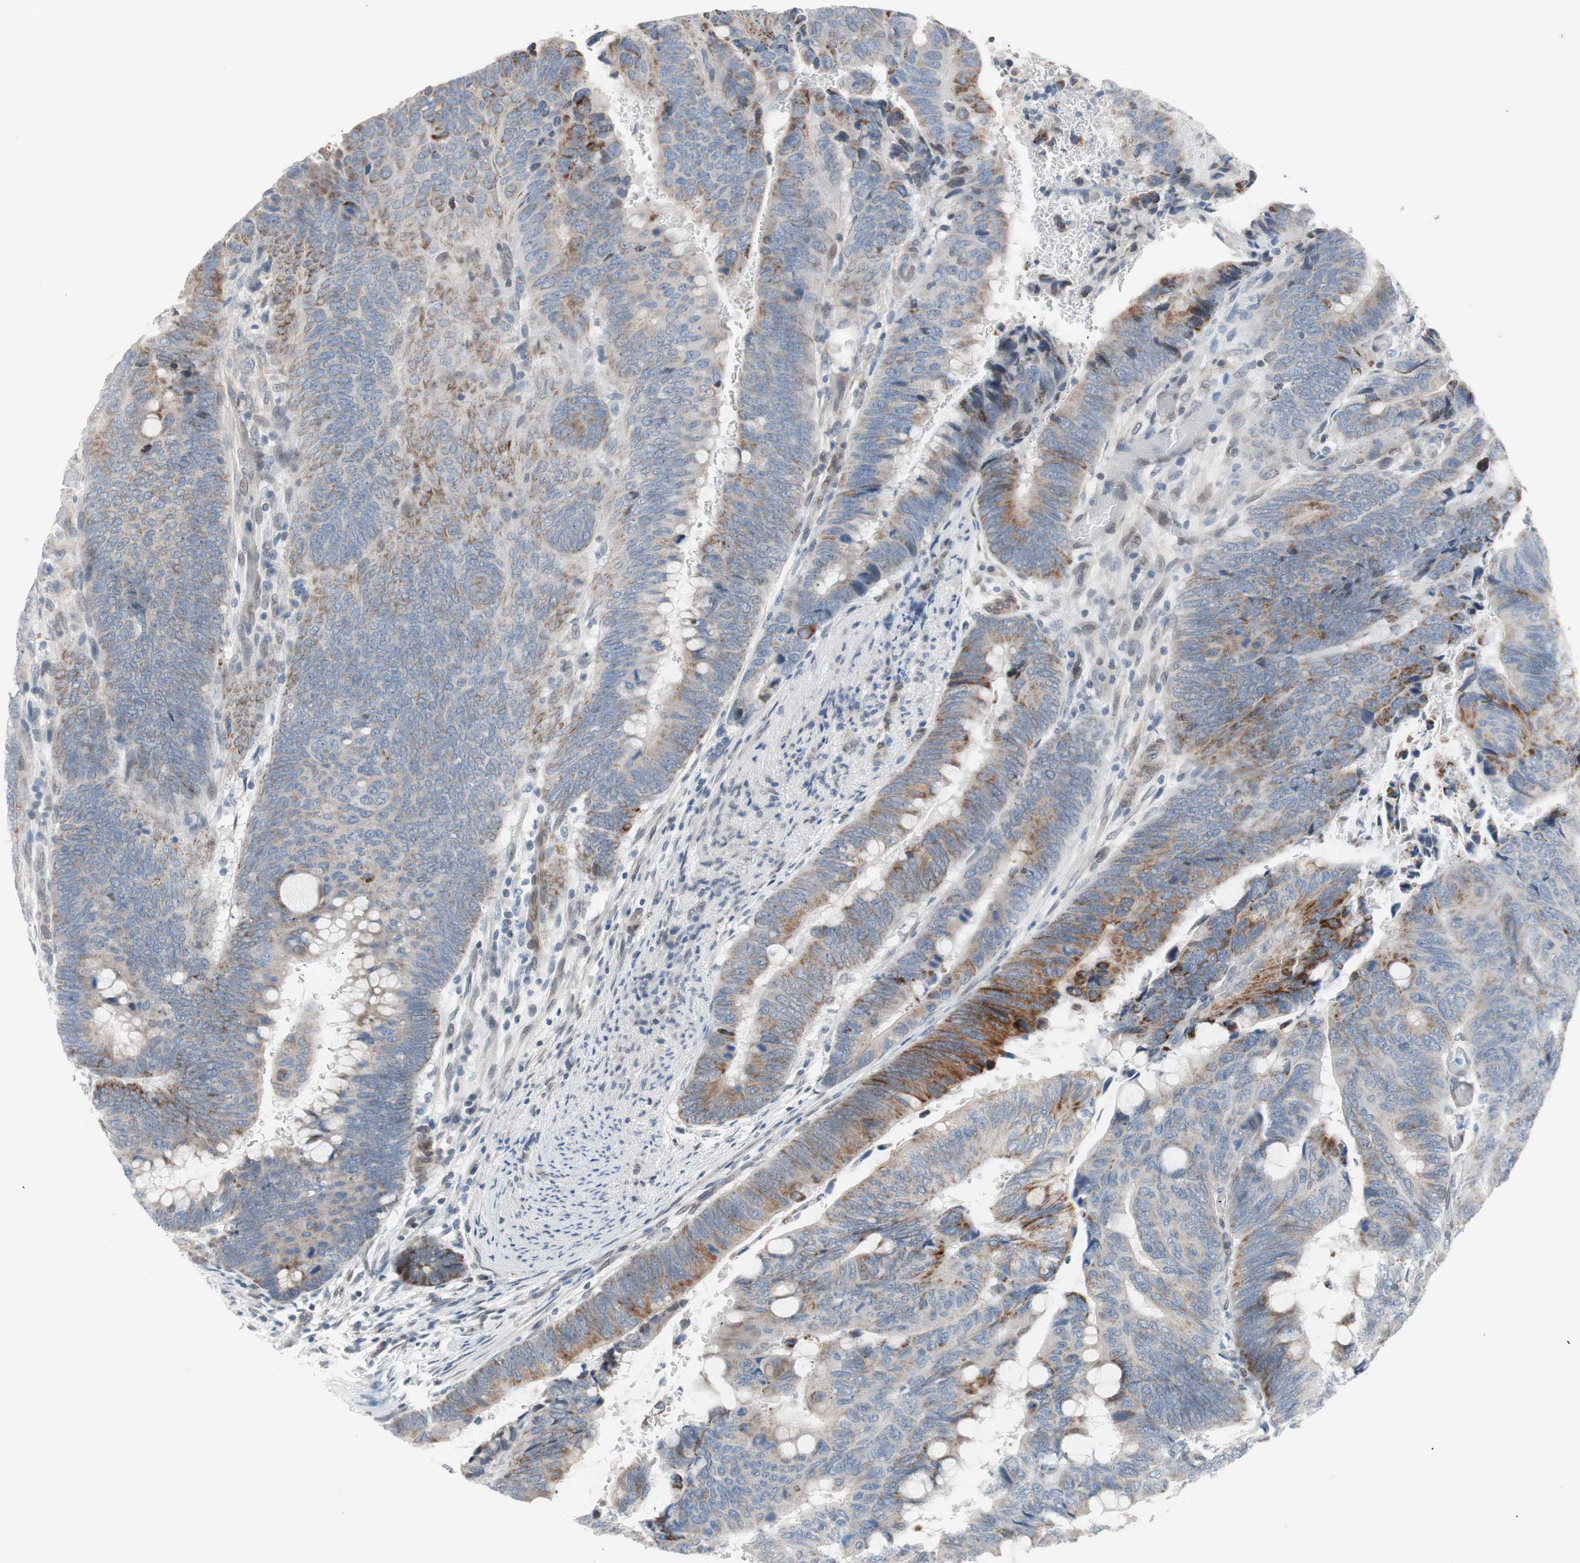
{"staining": {"intensity": "moderate", "quantity": "25%-75%", "location": "cytoplasmic/membranous"}, "tissue": "colorectal cancer", "cell_type": "Tumor cells", "image_type": "cancer", "snomed": [{"axis": "morphology", "description": "Normal tissue, NOS"}, {"axis": "morphology", "description": "Adenocarcinoma, NOS"}, {"axis": "topography", "description": "Rectum"}, {"axis": "topography", "description": "Peripheral nerve tissue"}], "caption": "Colorectal cancer stained with immunohistochemistry shows moderate cytoplasmic/membranous expression in approximately 25%-75% of tumor cells.", "gene": "ARNT2", "patient": {"sex": "male", "age": 92}}